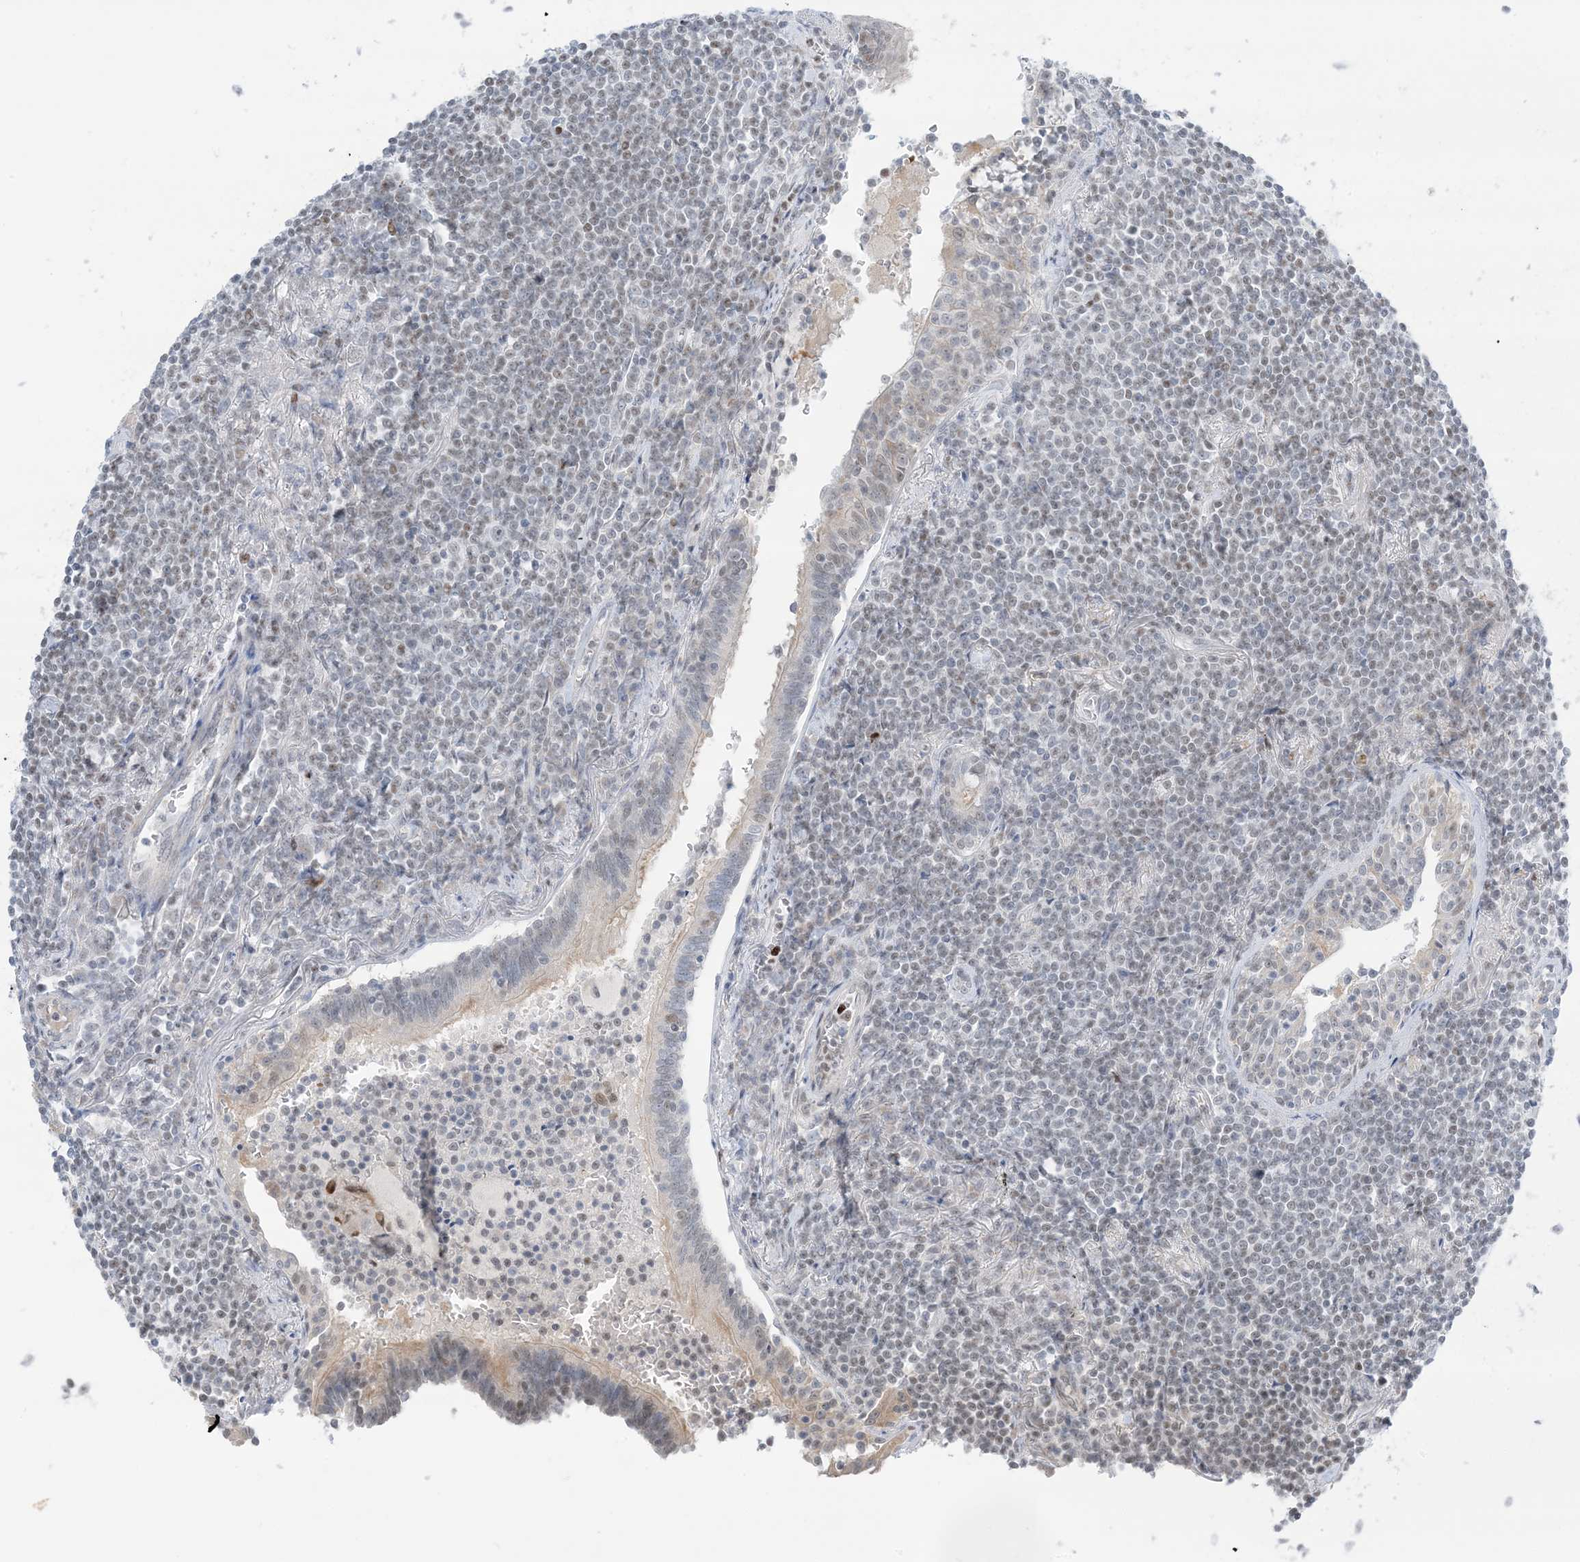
{"staining": {"intensity": "weak", "quantity": "<25%", "location": "nuclear"}, "tissue": "lymphoma", "cell_type": "Tumor cells", "image_type": "cancer", "snomed": [{"axis": "morphology", "description": "Malignant lymphoma, non-Hodgkin's type, Low grade"}, {"axis": "topography", "description": "Lung"}], "caption": "Tumor cells are negative for protein expression in human malignant lymphoma, non-Hodgkin's type (low-grade). Brightfield microscopy of immunohistochemistry (IHC) stained with DAB (brown) and hematoxylin (blue), captured at high magnification.", "gene": "TFPT", "patient": {"sex": "female", "age": 71}}